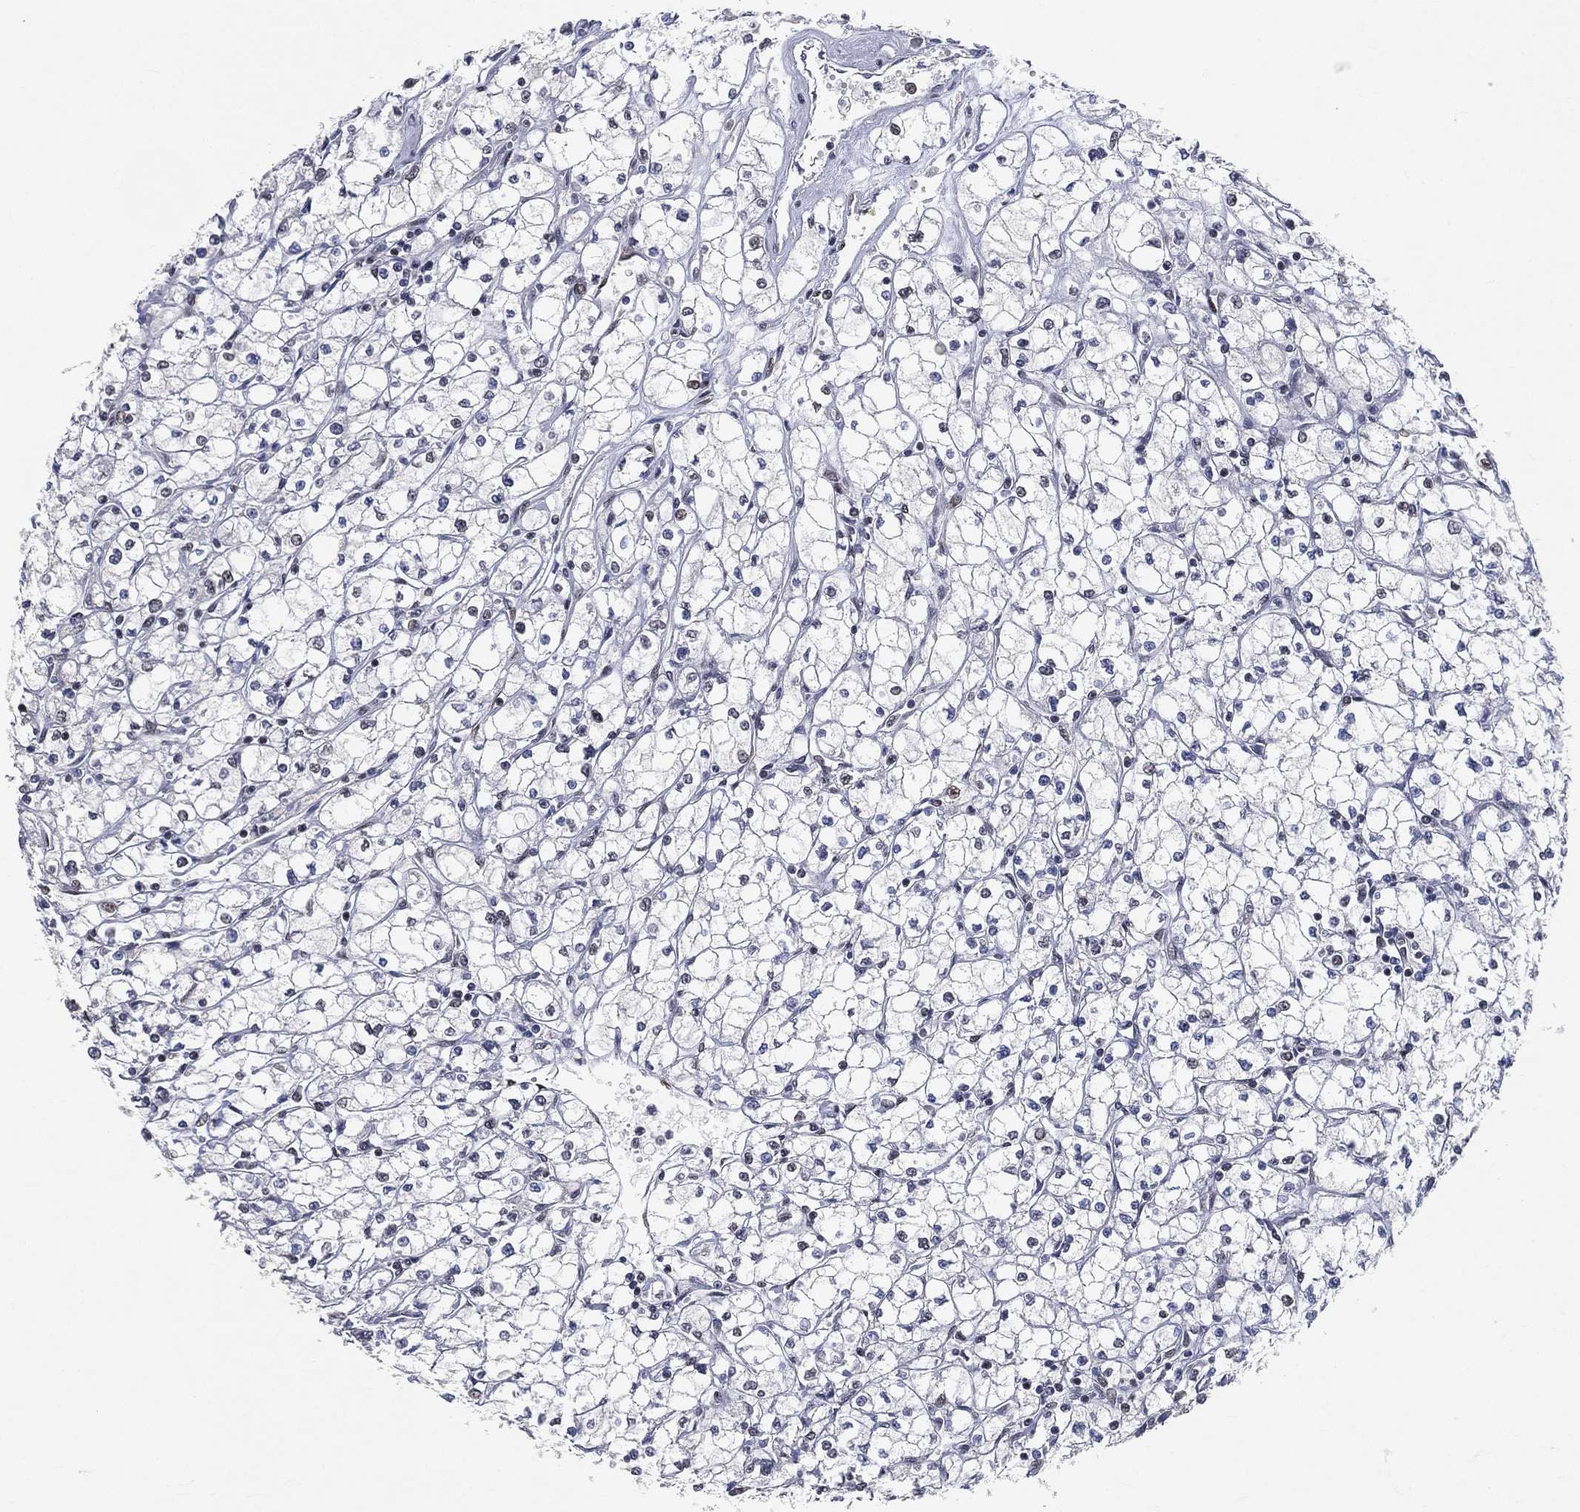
{"staining": {"intensity": "negative", "quantity": "none", "location": "none"}, "tissue": "renal cancer", "cell_type": "Tumor cells", "image_type": "cancer", "snomed": [{"axis": "morphology", "description": "Adenocarcinoma, NOS"}, {"axis": "topography", "description": "Kidney"}], "caption": "Histopathology image shows no protein positivity in tumor cells of adenocarcinoma (renal) tissue.", "gene": "YLPM1", "patient": {"sex": "male", "age": 67}}